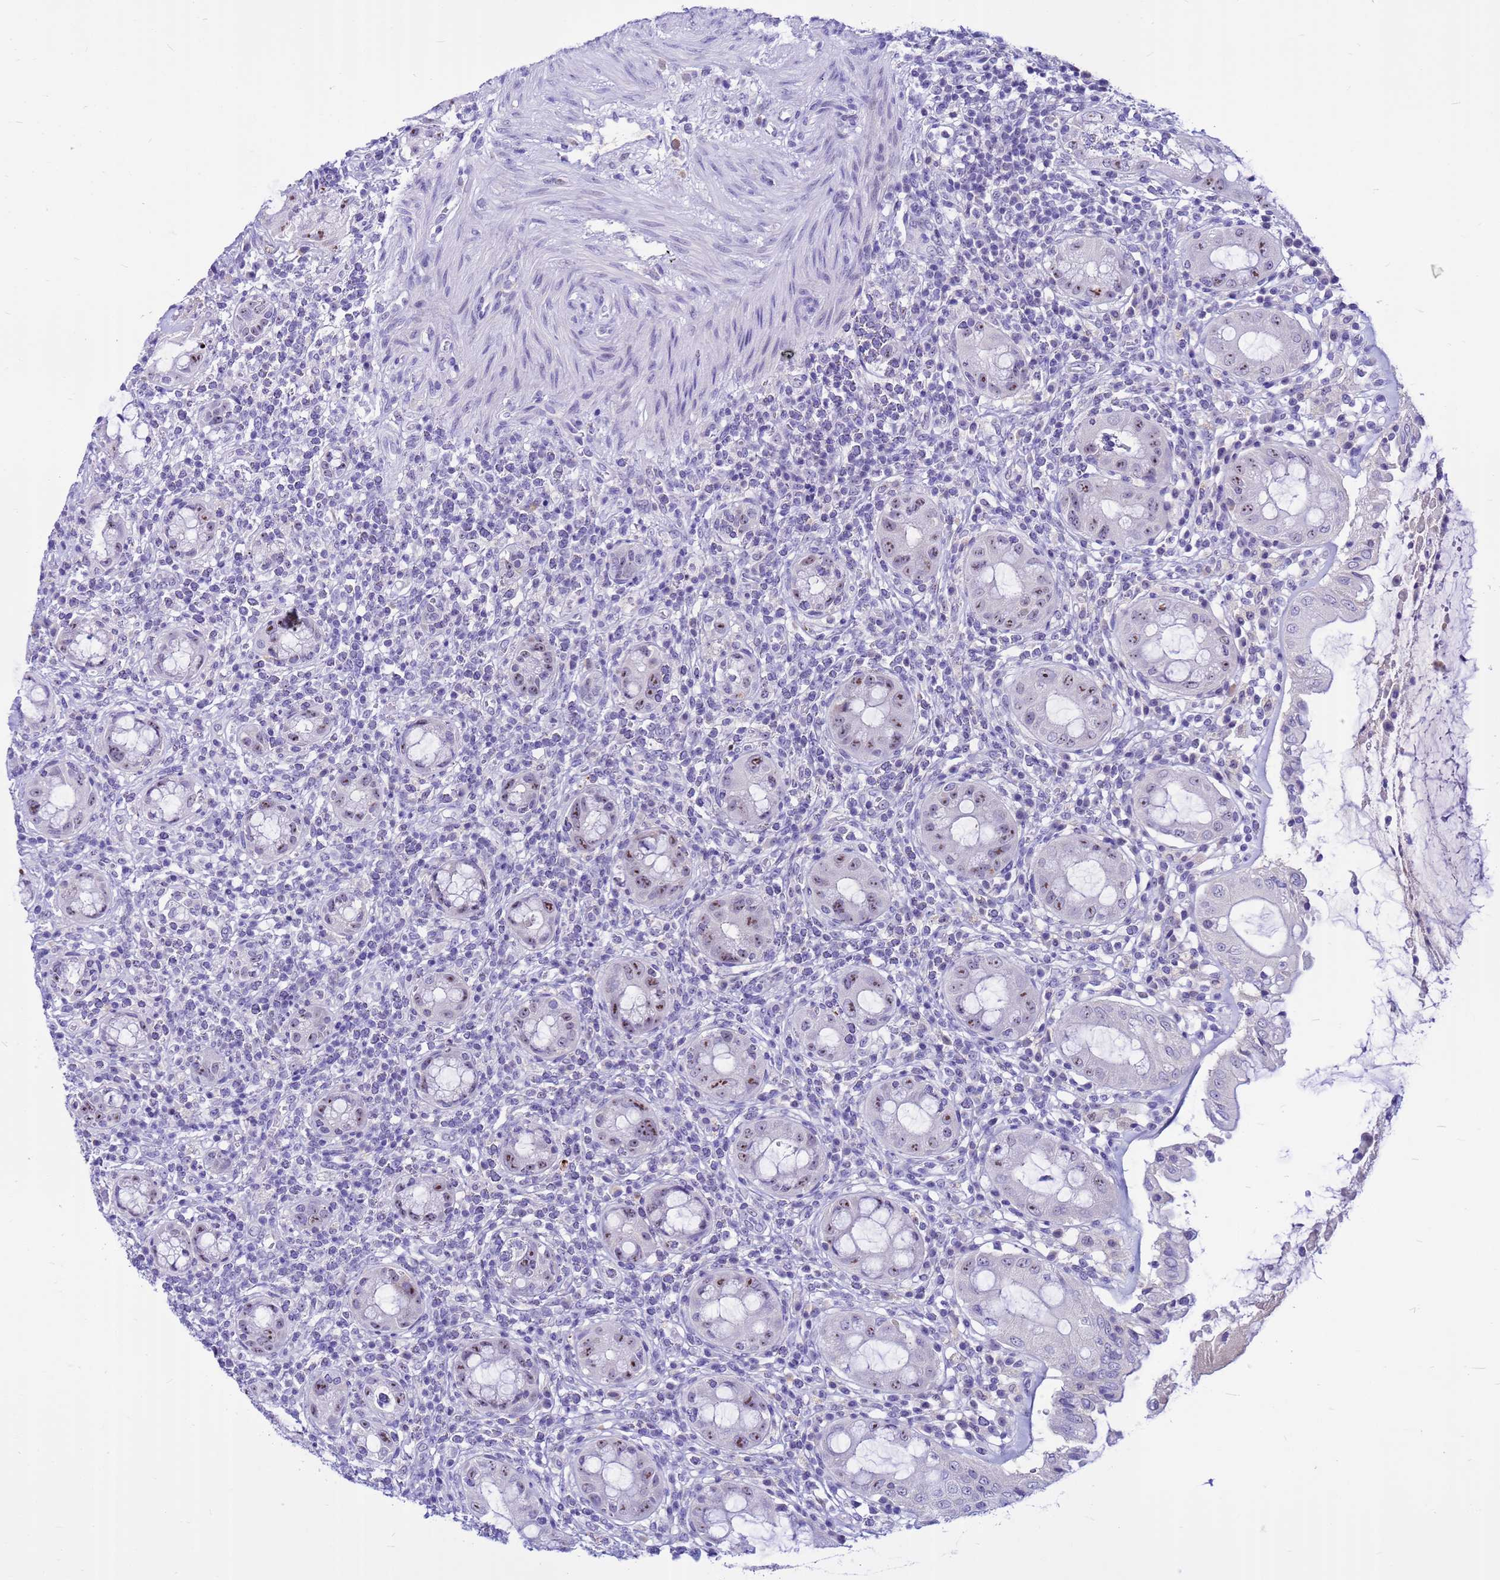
{"staining": {"intensity": "moderate", "quantity": "25%-75%", "location": "nuclear"}, "tissue": "rectum", "cell_type": "Glandular cells", "image_type": "normal", "snomed": [{"axis": "morphology", "description": "Normal tissue, NOS"}, {"axis": "topography", "description": "Rectum"}], "caption": "Protein analysis of unremarkable rectum demonstrates moderate nuclear staining in about 25%-75% of glandular cells. (DAB (3,3'-diaminobenzidine) IHC, brown staining for protein, blue staining for nuclei).", "gene": "DMRTC2", "patient": {"sex": "female", "age": 57}}